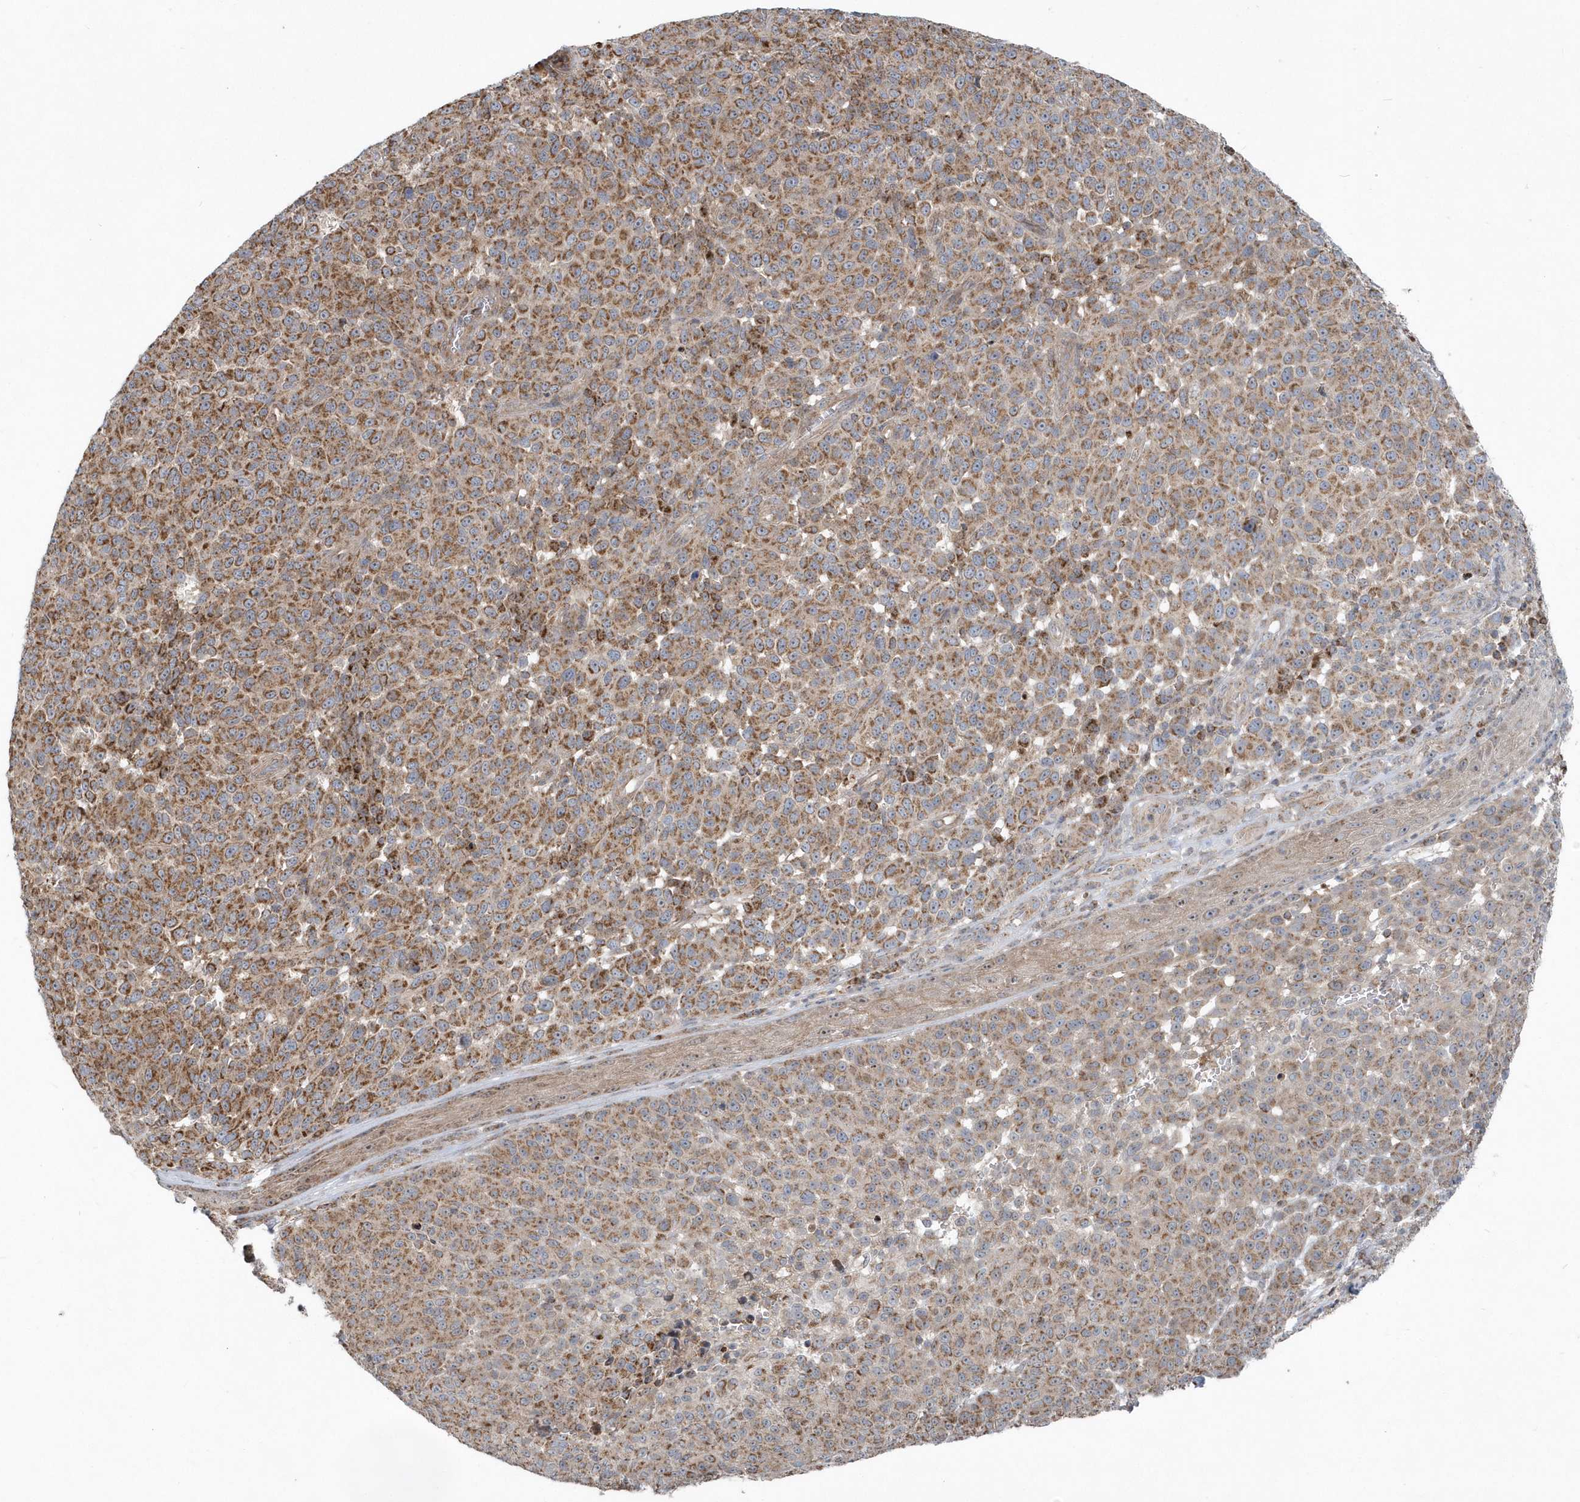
{"staining": {"intensity": "moderate", "quantity": ">75%", "location": "cytoplasmic/membranous"}, "tissue": "melanoma", "cell_type": "Tumor cells", "image_type": "cancer", "snomed": [{"axis": "morphology", "description": "Malignant melanoma, NOS"}, {"axis": "topography", "description": "Skin"}], "caption": "Immunohistochemical staining of malignant melanoma demonstrates medium levels of moderate cytoplasmic/membranous protein positivity in approximately >75% of tumor cells.", "gene": "PPP1R7", "patient": {"sex": "male", "age": 49}}